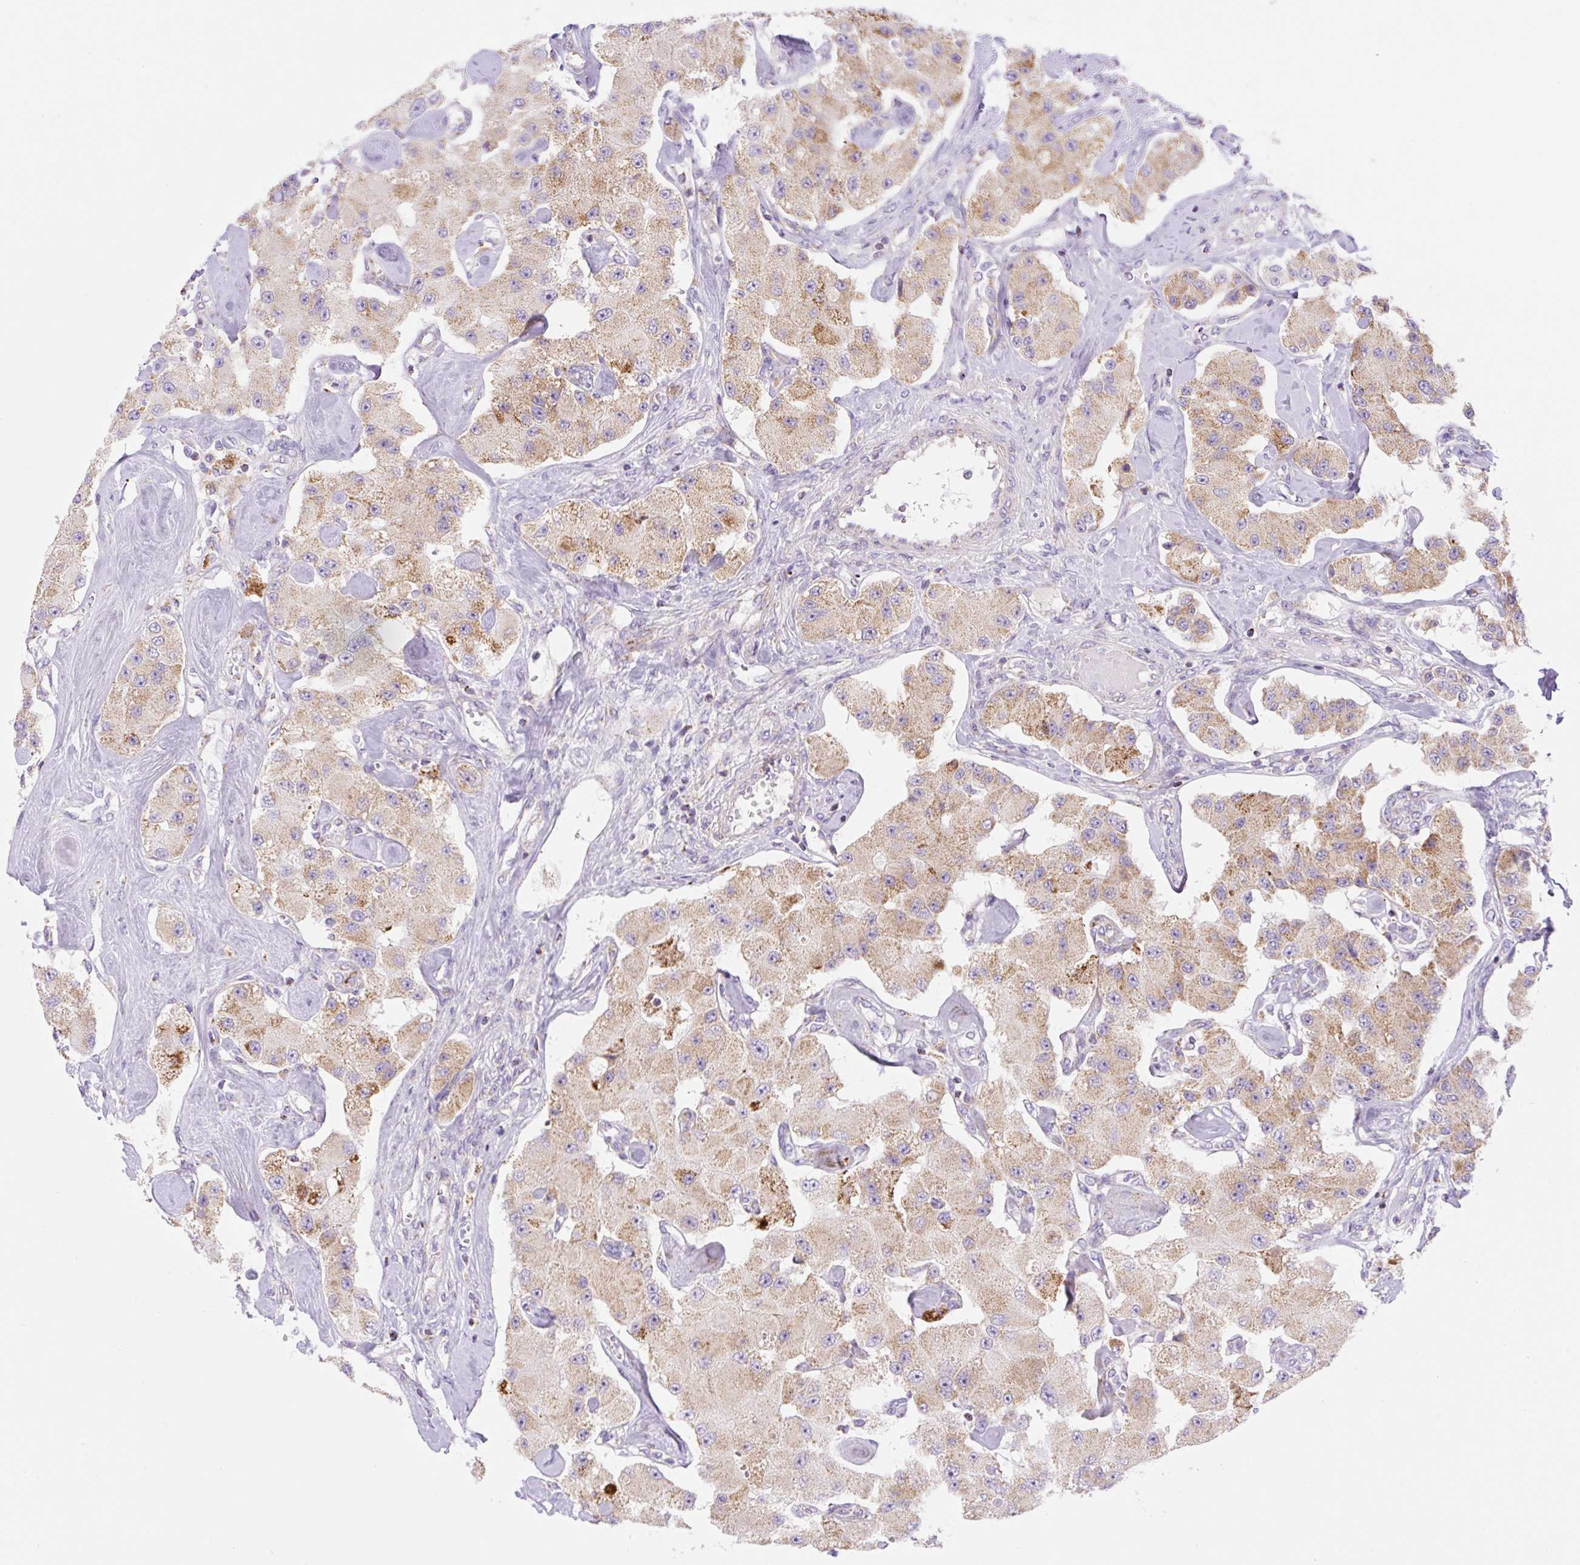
{"staining": {"intensity": "moderate", "quantity": ">75%", "location": "cytoplasmic/membranous"}, "tissue": "carcinoid", "cell_type": "Tumor cells", "image_type": "cancer", "snomed": [{"axis": "morphology", "description": "Carcinoid, malignant, NOS"}, {"axis": "topography", "description": "Pancreas"}], "caption": "Malignant carcinoid tissue reveals moderate cytoplasmic/membranous staining in about >75% of tumor cells", "gene": "ETNK2", "patient": {"sex": "male", "age": 41}}